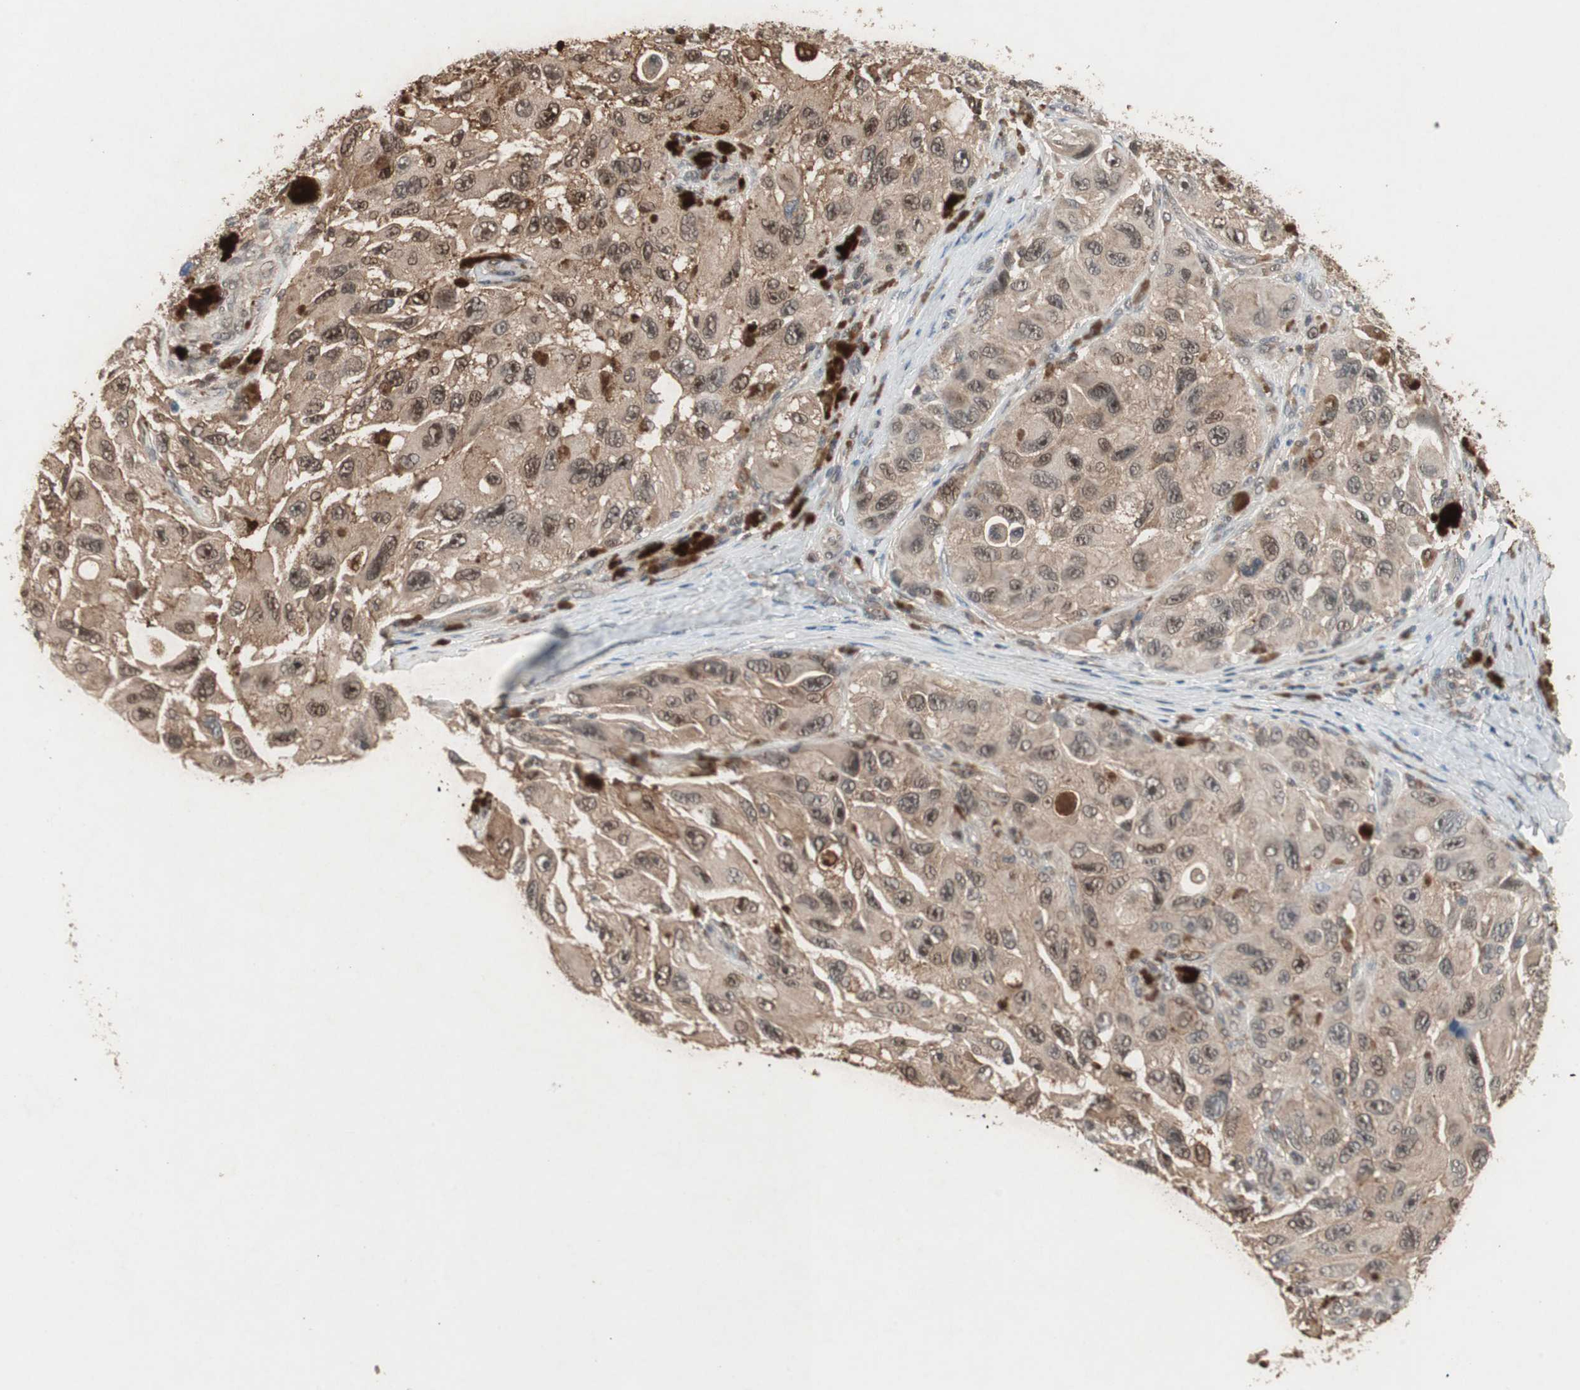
{"staining": {"intensity": "moderate", "quantity": ">75%", "location": "cytoplasmic/membranous,nuclear"}, "tissue": "melanoma", "cell_type": "Tumor cells", "image_type": "cancer", "snomed": [{"axis": "morphology", "description": "Malignant melanoma, NOS"}, {"axis": "topography", "description": "Skin"}], "caption": "The immunohistochemical stain highlights moderate cytoplasmic/membranous and nuclear staining in tumor cells of melanoma tissue. (brown staining indicates protein expression, while blue staining denotes nuclei).", "gene": "GART", "patient": {"sex": "female", "age": 73}}